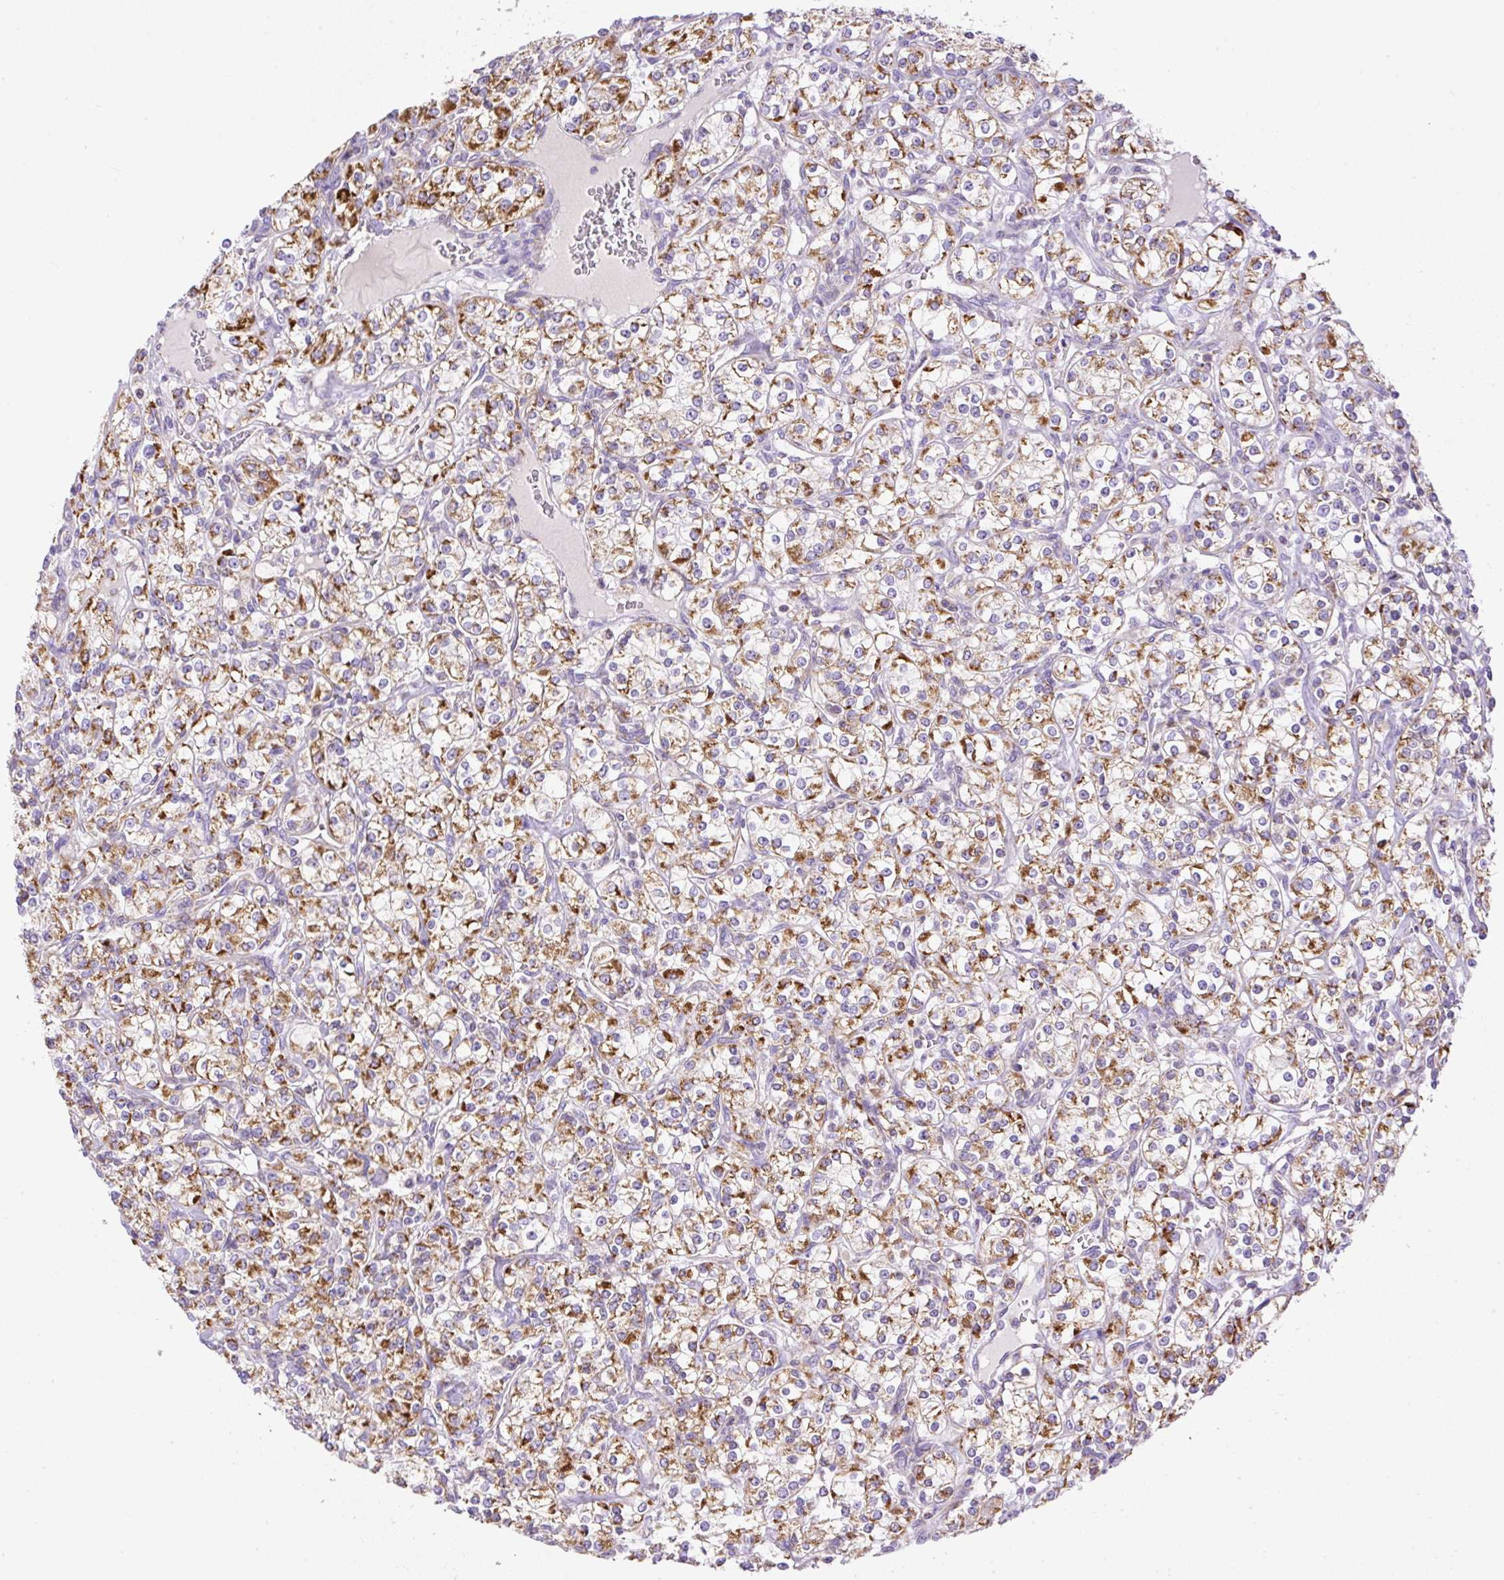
{"staining": {"intensity": "moderate", "quantity": ">75%", "location": "cytoplasmic/membranous"}, "tissue": "renal cancer", "cell_type": "Tumor cells", "image_type": "cancer", "snomed": [{"axis": "morphology", "description": "Adenocarcinoma, NOS"}, {"axis": "topography", "description": "Kidney"}], "caption": "This image shows renal cancer (adenocarcinoma) stained with immunohistochemistry to label a protein in brown. The cytoplasmic/membranous of tumor cells show moderate positivity for the protein. Nuclei are counter-stained blue.", "gene": "NF1", "patient": {"sex": "male", "age": 77}}